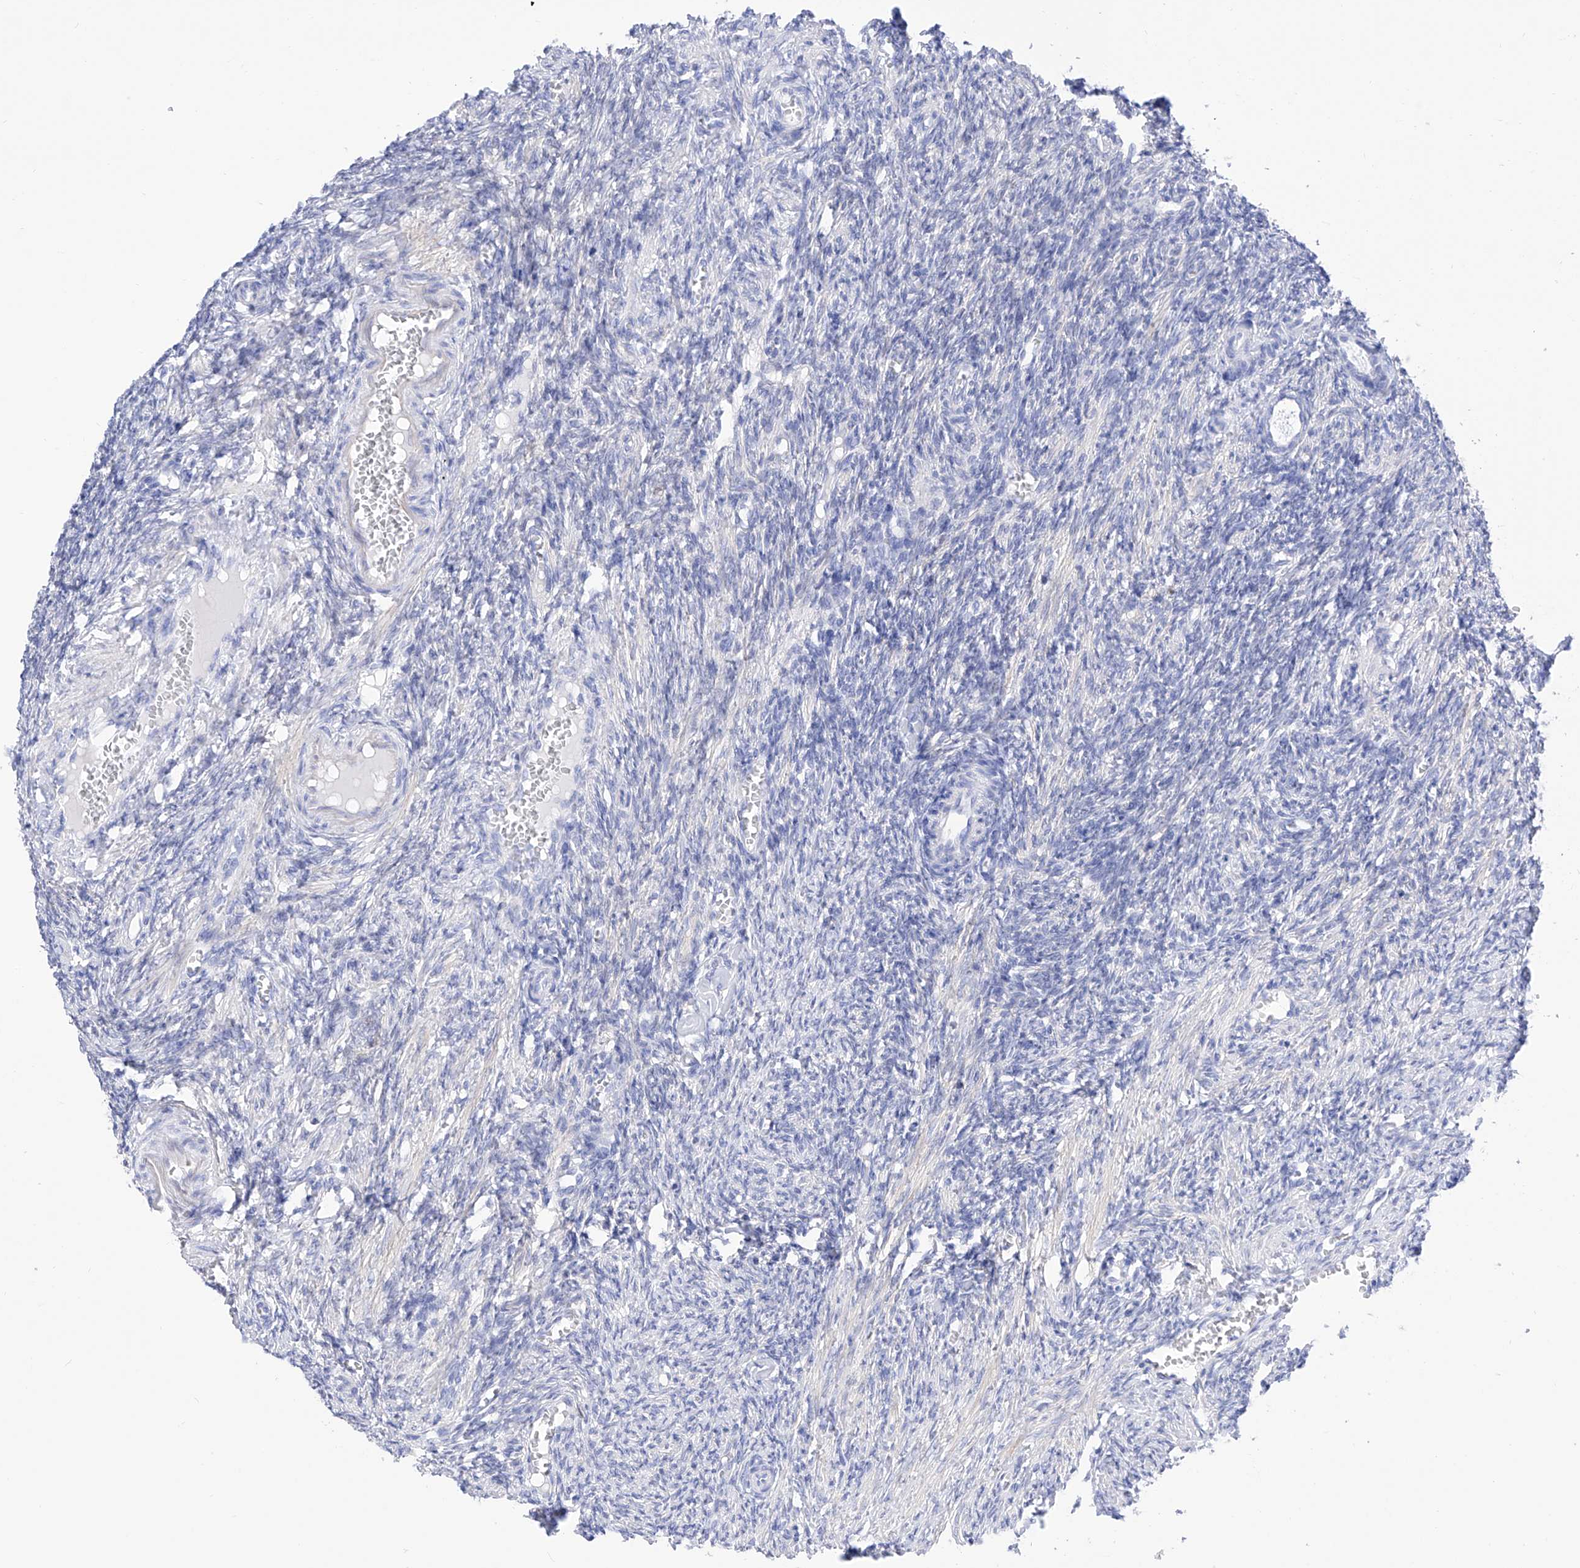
{"staining": {"intensity": "negative", "quantity": "none", "location": "none"}, "tissue": "ovary", "cell_type": "Follicle cells", "image_type": "normal", "snomed": [{"axis": "morphology", "description": "Normal tissue, NOS"}, {"axis": "topography", "description": "Ovary"}], "caption": "Follicle cells are negative for protein expression in unremarkable human ovary.", "gene": "TRPC7", "patient": {"sex": "female", "age": 27}}